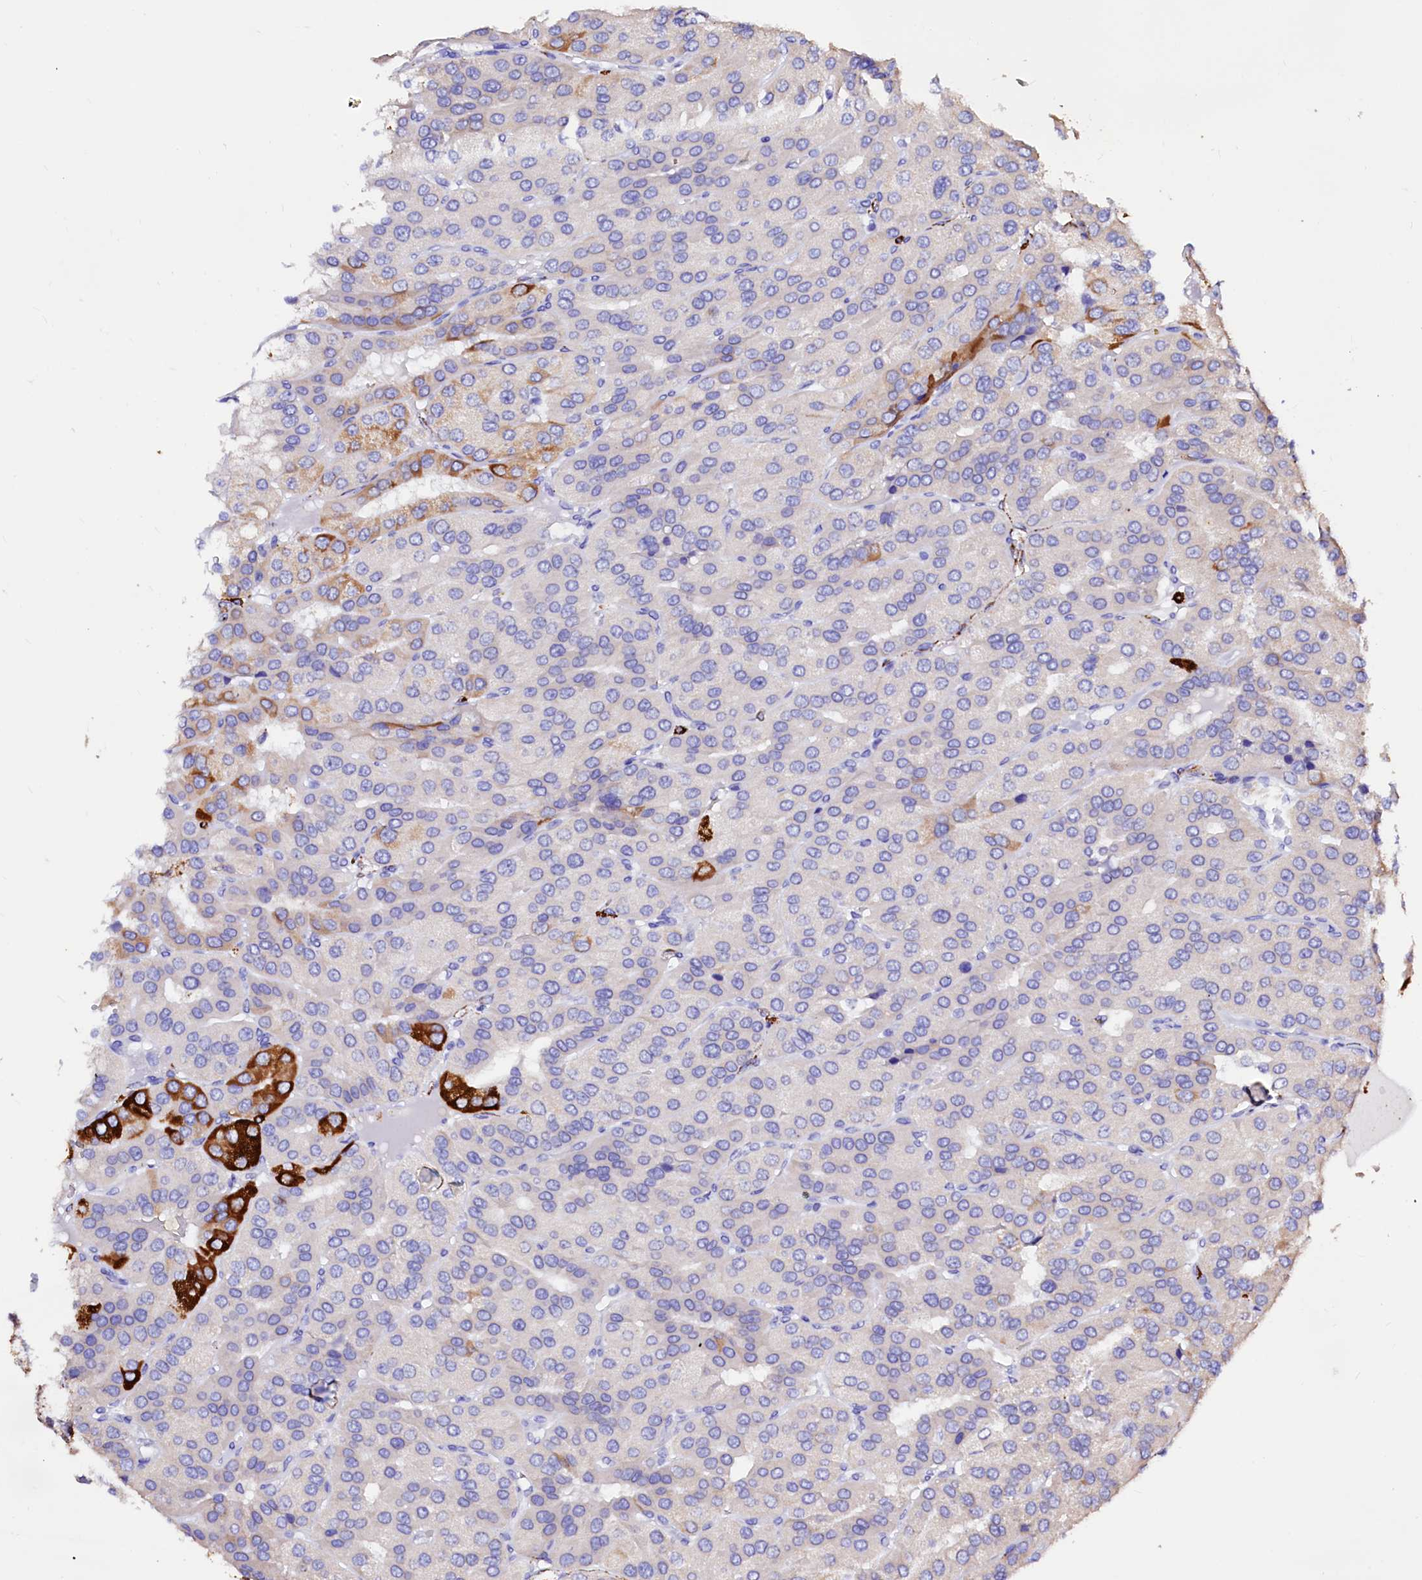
{"staining": {"intensity": "strong", "quantity": "25%-75%", "location": "cytoplasmic/membranous"}, "tissue": "parathyroid gland", "cell_type": "Glandular cells", "image_type": "normal", "snomed": [{"axis": "morphology", "description": "Normal tissue, NOS"}, {"axis": "morphology", "description": "Adenoma, NOS"}, {"axis": "topography", "description": "Parathyroid gland"}], "caption": "Strong cytoplasmic/membranous protein expression is identified in about 25%-75% of glandular cells in parathyroid gland.", "gene": "MAOB", "patient": {"sex": "female", "age": 86}}